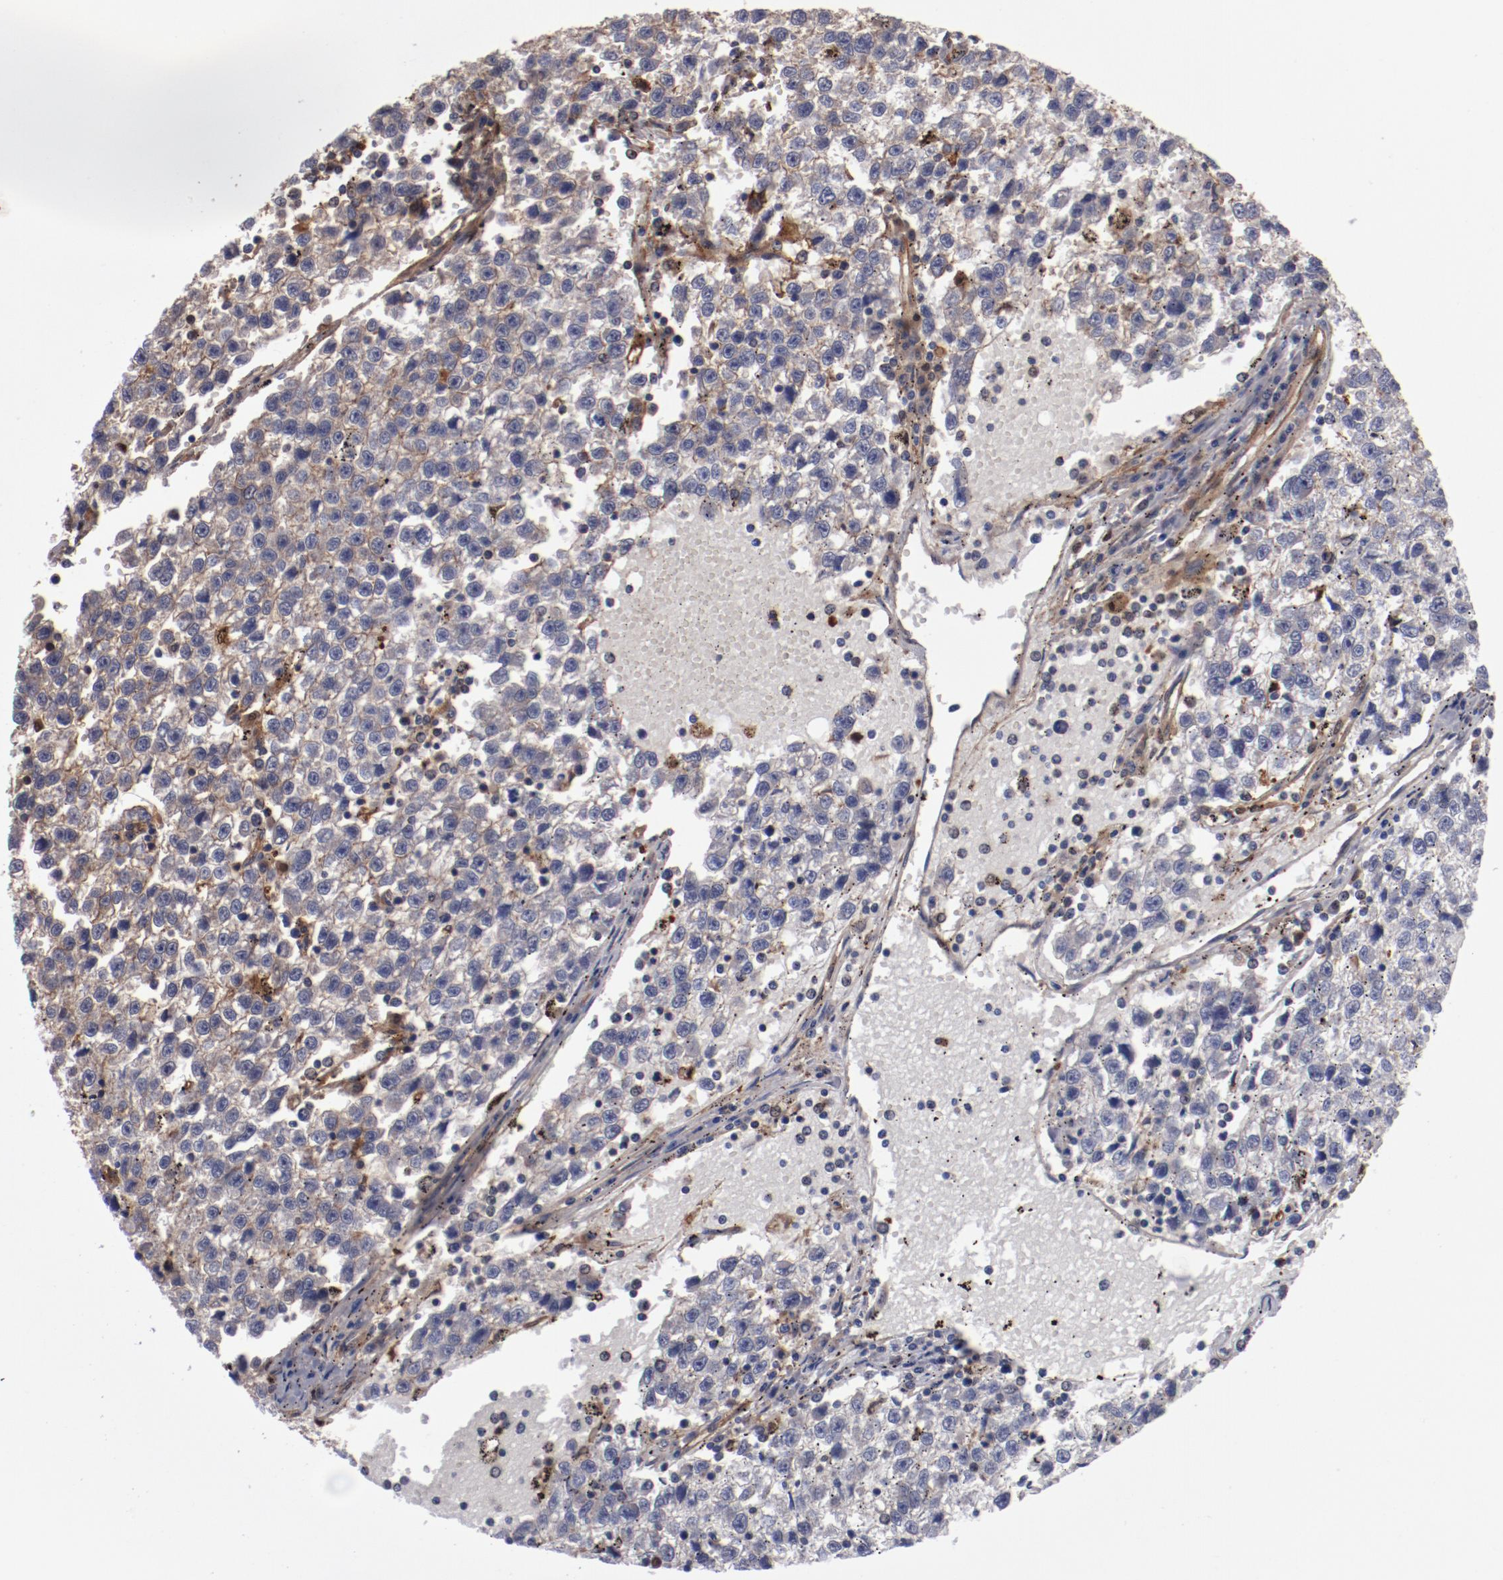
{"staining": {"intensity": "moderate", "quantity": "25%-75%", "location": "cytoplasmic/membranous"}, "tissue": "testis cancer", "cell_type": "Tumor cells", "image_type": "cancer", "snomed": [{"axis": "morphology", "description": "Seminoma, NOS"}, {"axis": "topography", "description": "Testis"}], "caption": "Immunohistochemistry of testis cancer exhibits medium levels of moderate cytoplasmic/membranous expression in about 25%-75% of tumor cells.", "gene": "DNAAF2", "patient": {"sex": "male", "age": 35}}